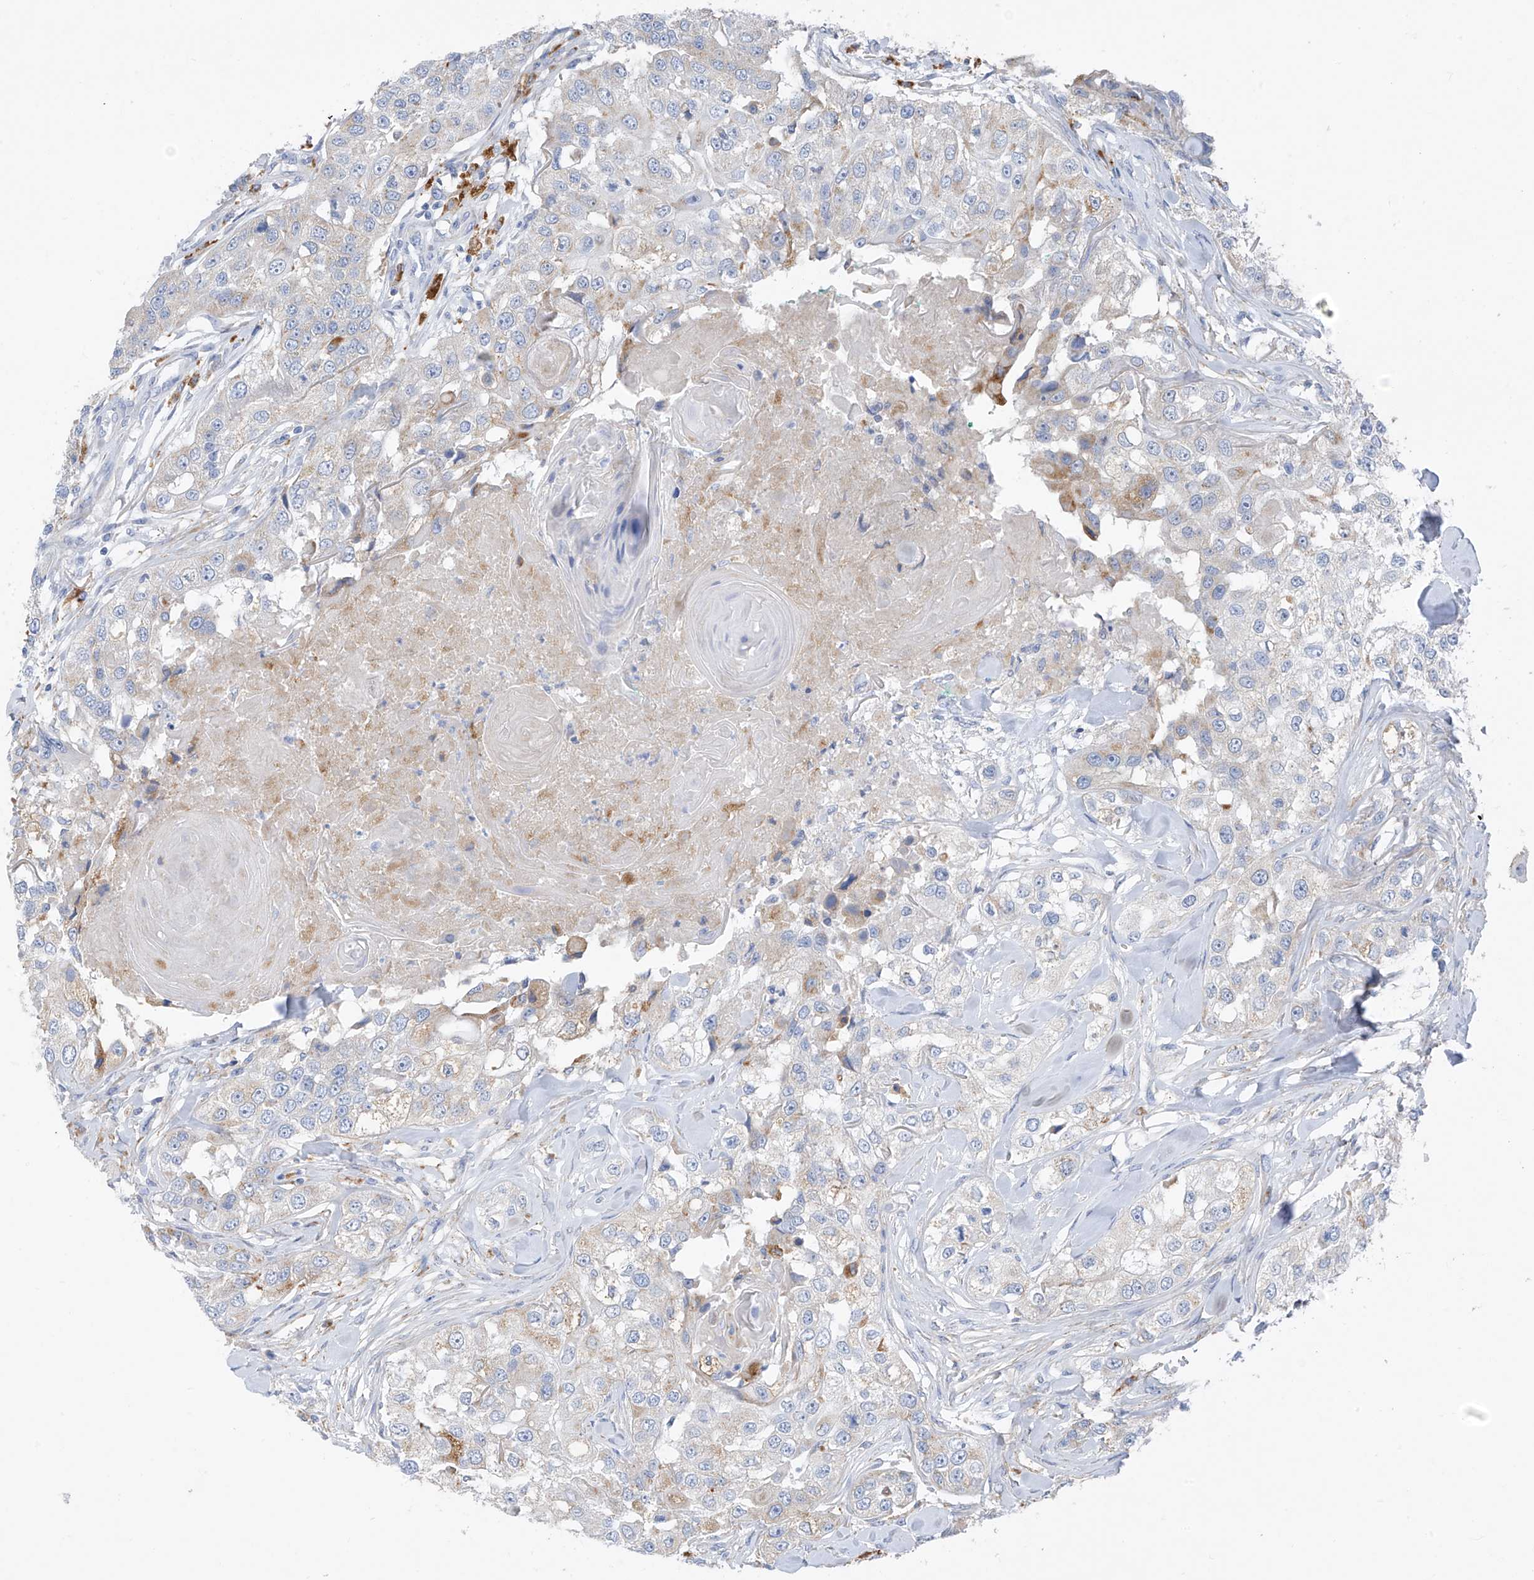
{"staining": {"intensity": "negative", "quantity": "none", "location": "none"}, "tissue": "head and neck cancer", "cell_type": "Tumor cells", "image_type": "cancer", "snomed": [{"axis": "morphology", "description": "Normal tissue, NOS"}, {"axis": "morphology", "description": "Squamous cell carcinoma, NOS"}, {"axis": "topography", "description": "Skeletal muscle"}, {"axis": "topography", "description": "Head-Neck"}], "caption": "Immunohistochemistry image of neoplastic tissue: human squamous cell carcinoma (head and neck) stained with DAB demonstrates no significant protein expression in tumor cells.", "gene": "GLMP", "patient": {"sex": "male", "age": 51}}